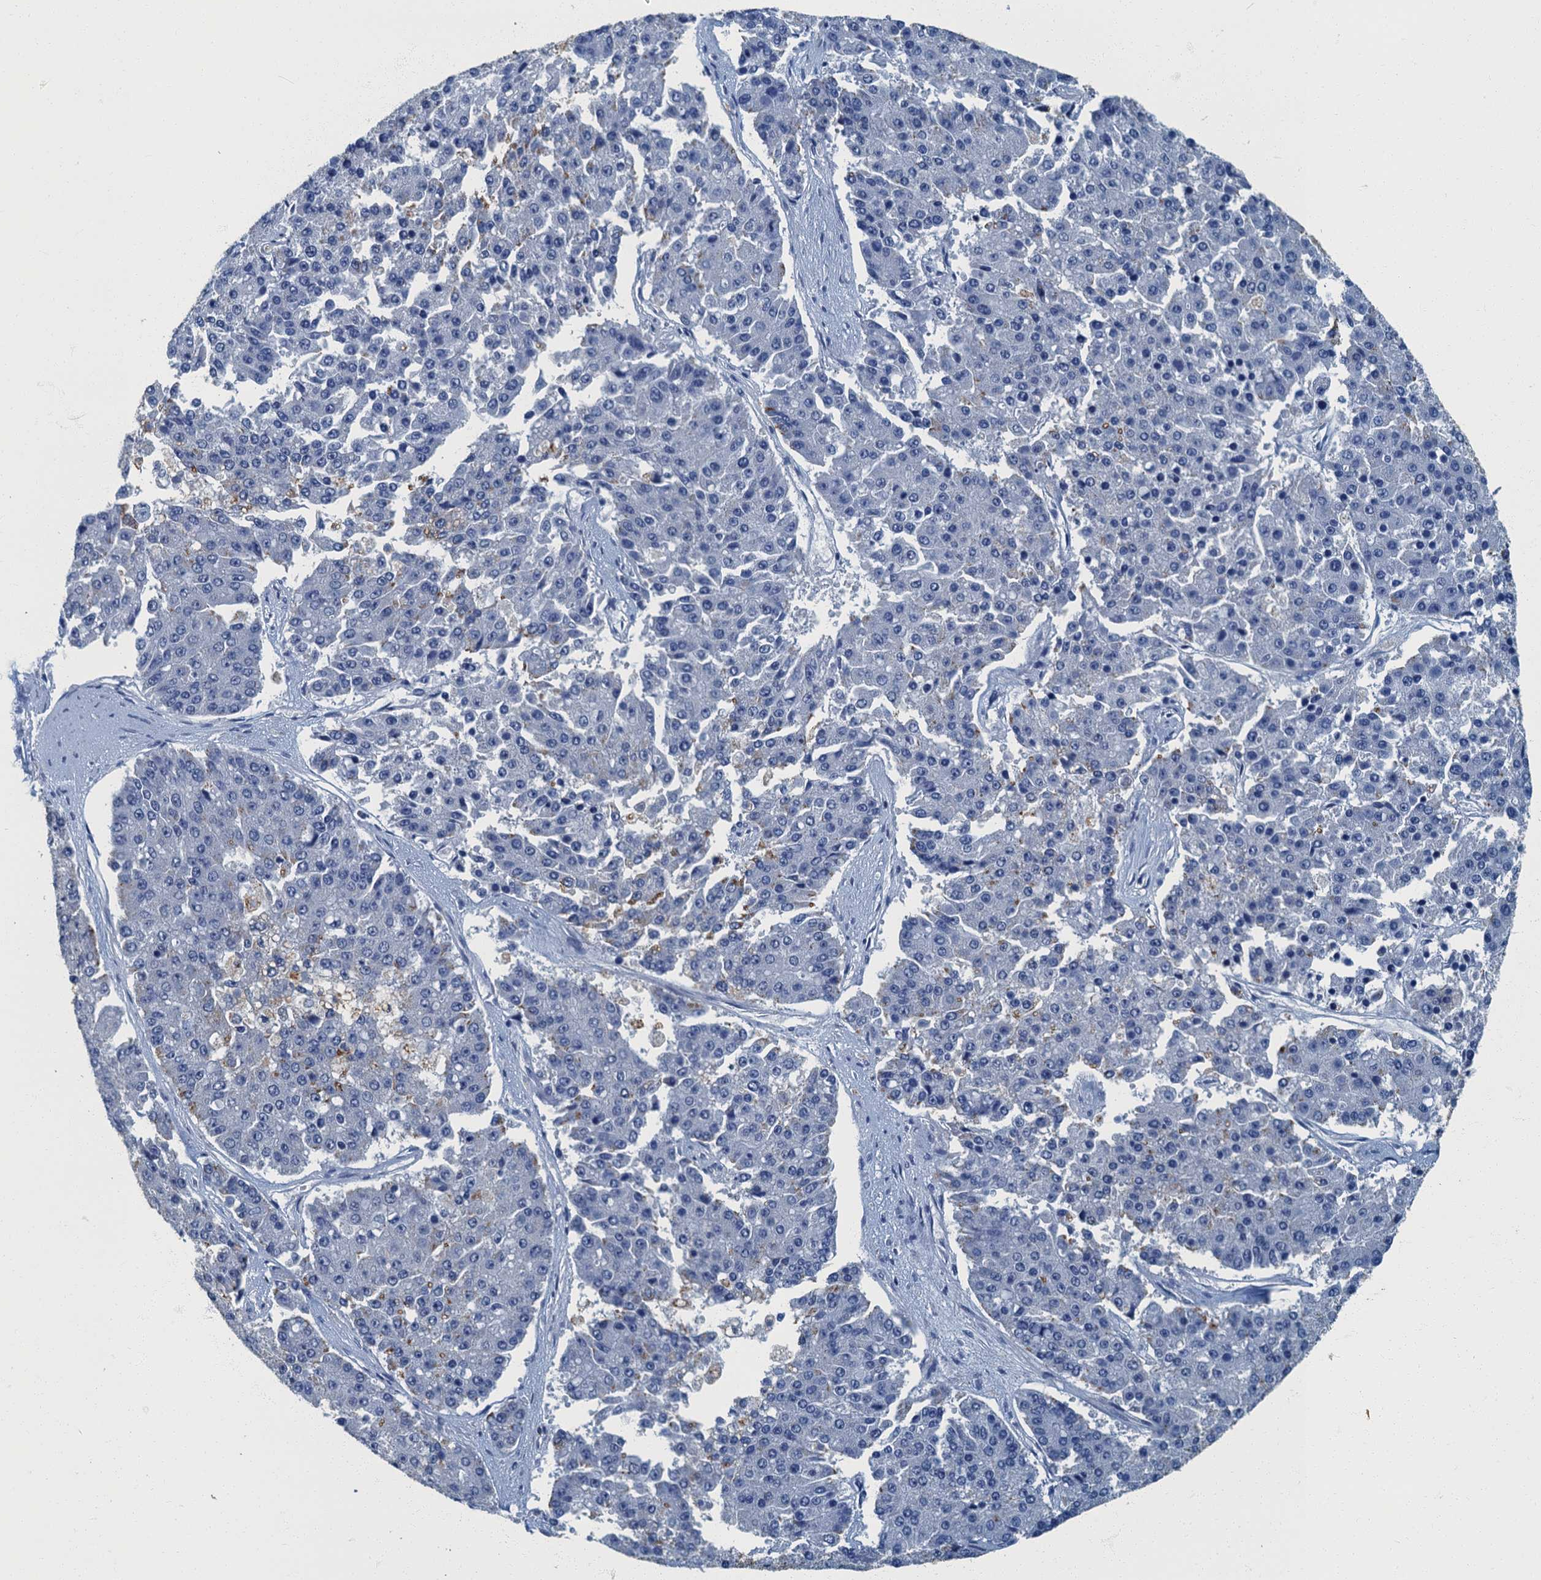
{"staining": {"intensity": "negative", "quantity": "none", "location": "none"}, "tissue": "pancreatic cancer", "cell_type": "Tumor cells", "image_type": "cancer", "snomed": [{"axis": "morphology", "description": "Adenocarcinoma, NOS"}, {"axis": "topography", "description": "Pancreas"}], "caption": "Pancreatic cancer stained for a protein using immunohistochemistry reveals no expression tumor cells.", "gene": "GADL1", "patient": {"sex": "male", "age": 50}}